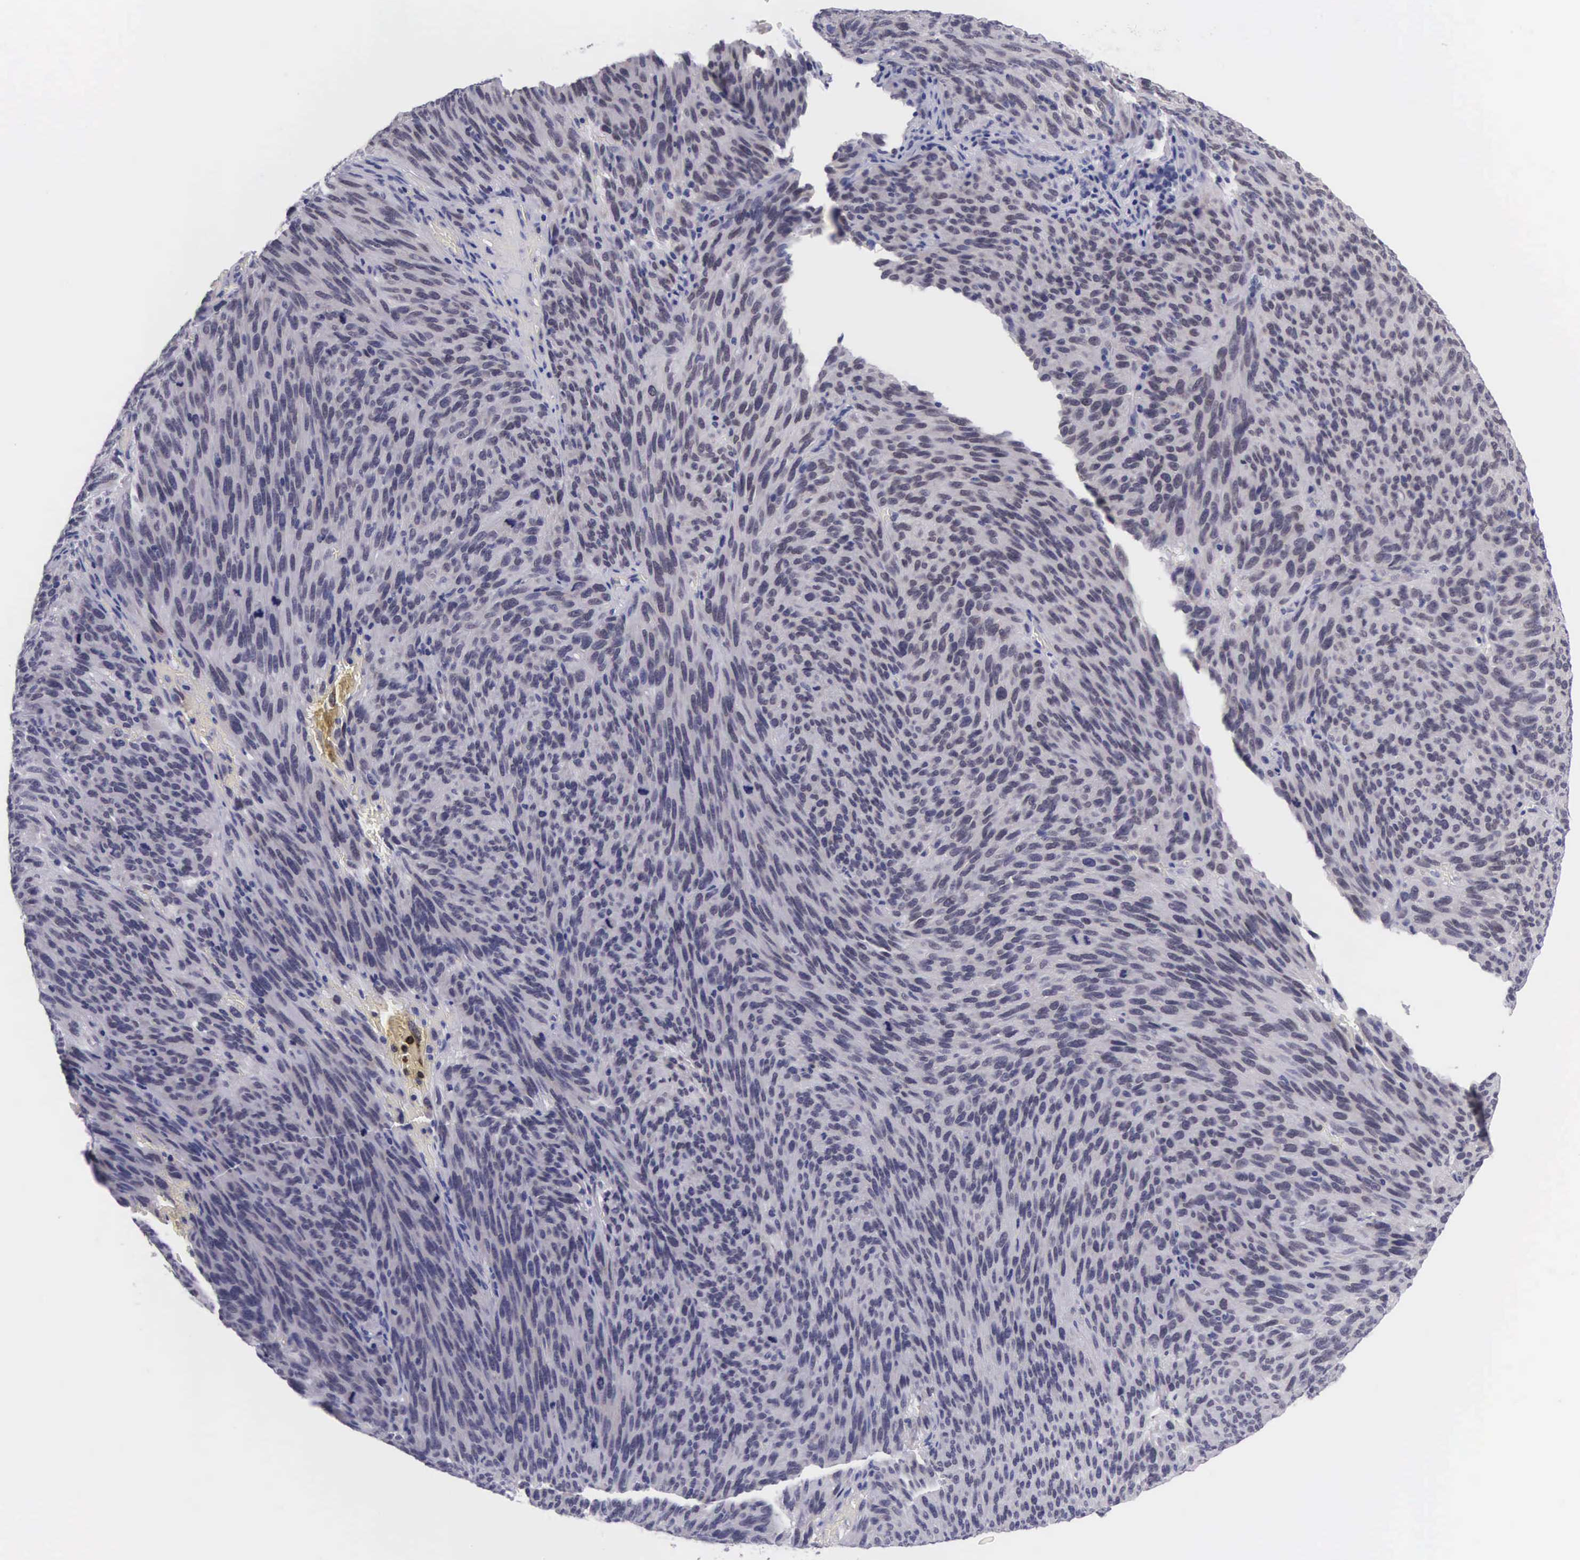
{"staining": {"intensity": "negative", "quantity": "none", "location": "none"}, "tissue": "melanoma", "cell_type": "Tumor cells", "image_type": "cancer", "snomed": [{"axis": "morphology", "description": "Malignant melanoma, NOS"}, {"axis": "topography", "description": "Skin"}], "caption": "DAB immunohistochemical staining of melanoma shows no significant positivity in tumor cells.", "gene": "SOX11", "patient": {"sex": "male", "age": 76}}